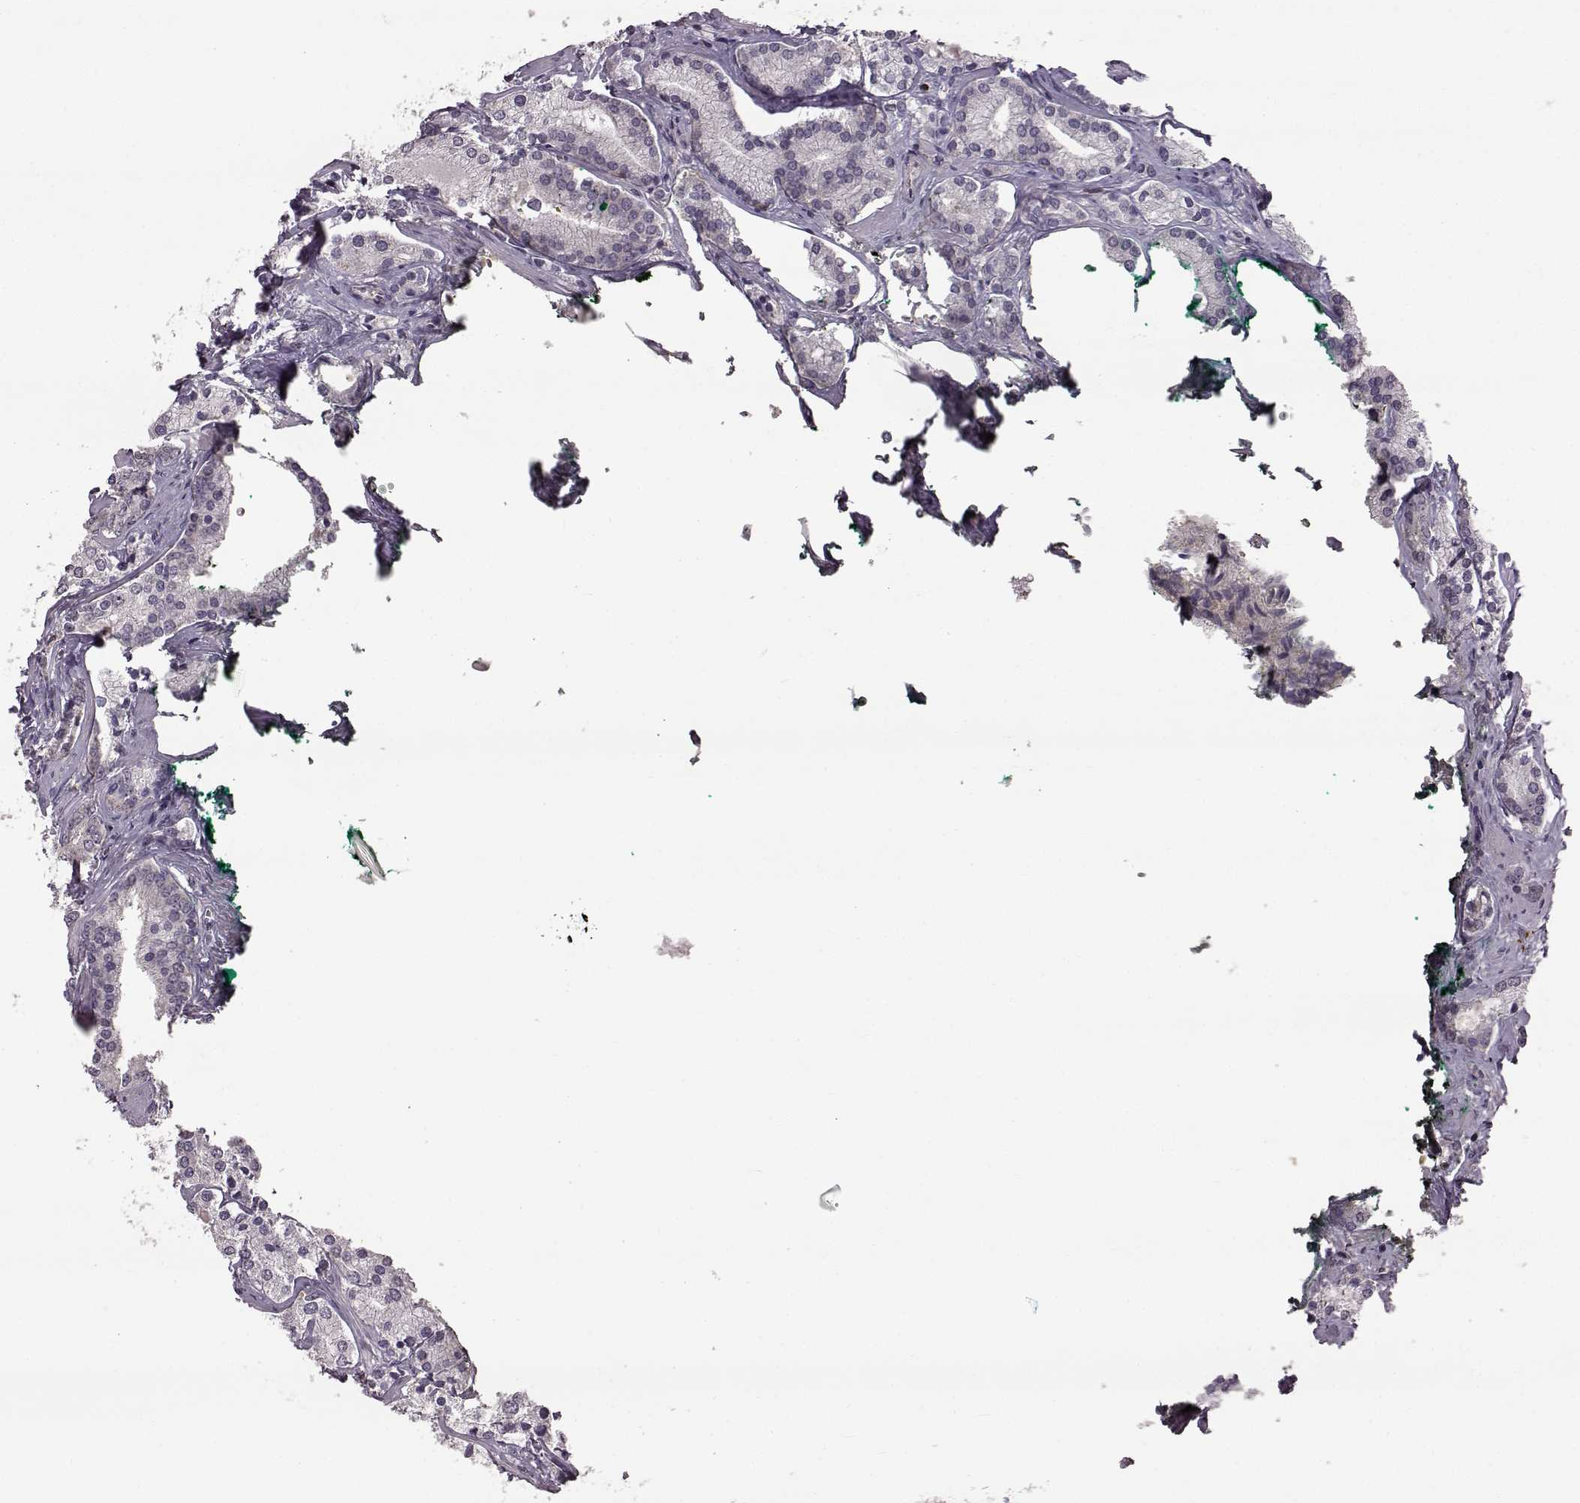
{"staining": {"intensity": "negative", "quantity": "none", "location": "none"}, "tissue": "prostate cancer", "cell_type": "Tumor cells", "image_type": "cancer", "snomed": [{"axis": "morphology", "description": "Adenocarcinoma, High grade"}, {"axis": "topography", "description": "Prostate"}], "caption": "IHC histopathology image of neoplastic tissue: high-grade adenocarcinoma (prostate) stained with DAB (3,3'-diaminobenzidine) displays no significant protein expression in tumor cells.", "gene": "SPAG17", "patient": {"sex": "male", "age": 58}}